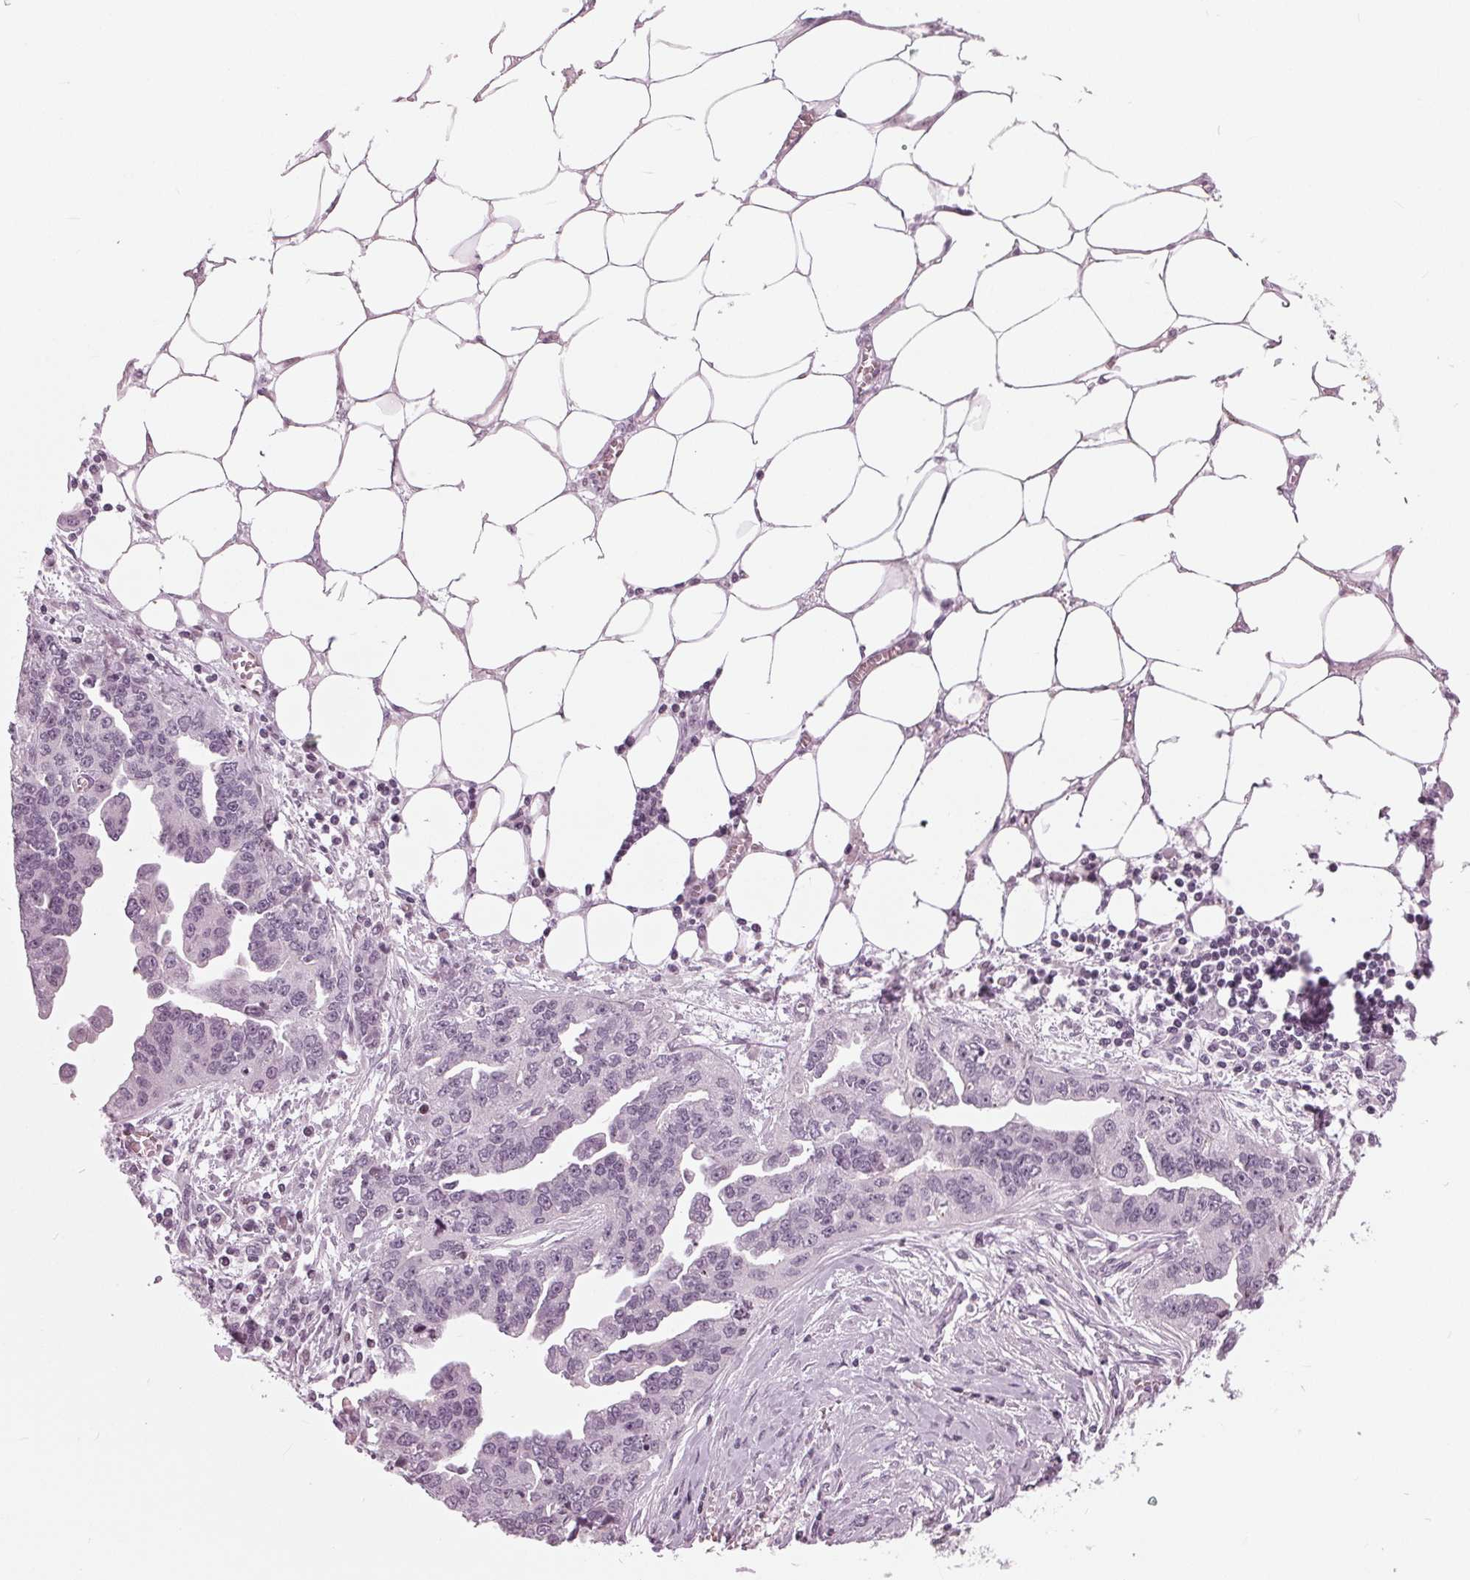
{"staining": {"intensity": "negative", "quantity": "none", "location": "none"}, "tissue": "ovarian cancer", "cell_type": "Tumor cells", "image_type": "cancer", "snomed": [{"axis": "morphology", "description": "Cystadenocarcinoma, serous, NOS"}, {"axis": "topography", "description": "Ovary"}], "caption": "IHC photomicrograph of neoplastic tissue: ovarian cancer stained with DAB (3,3'-diaminobenzidine) exhibits no significant protein positivity in tumor cells.", "gene": "SLC9A4", "patient": {"sex": "female", "age": 75}}